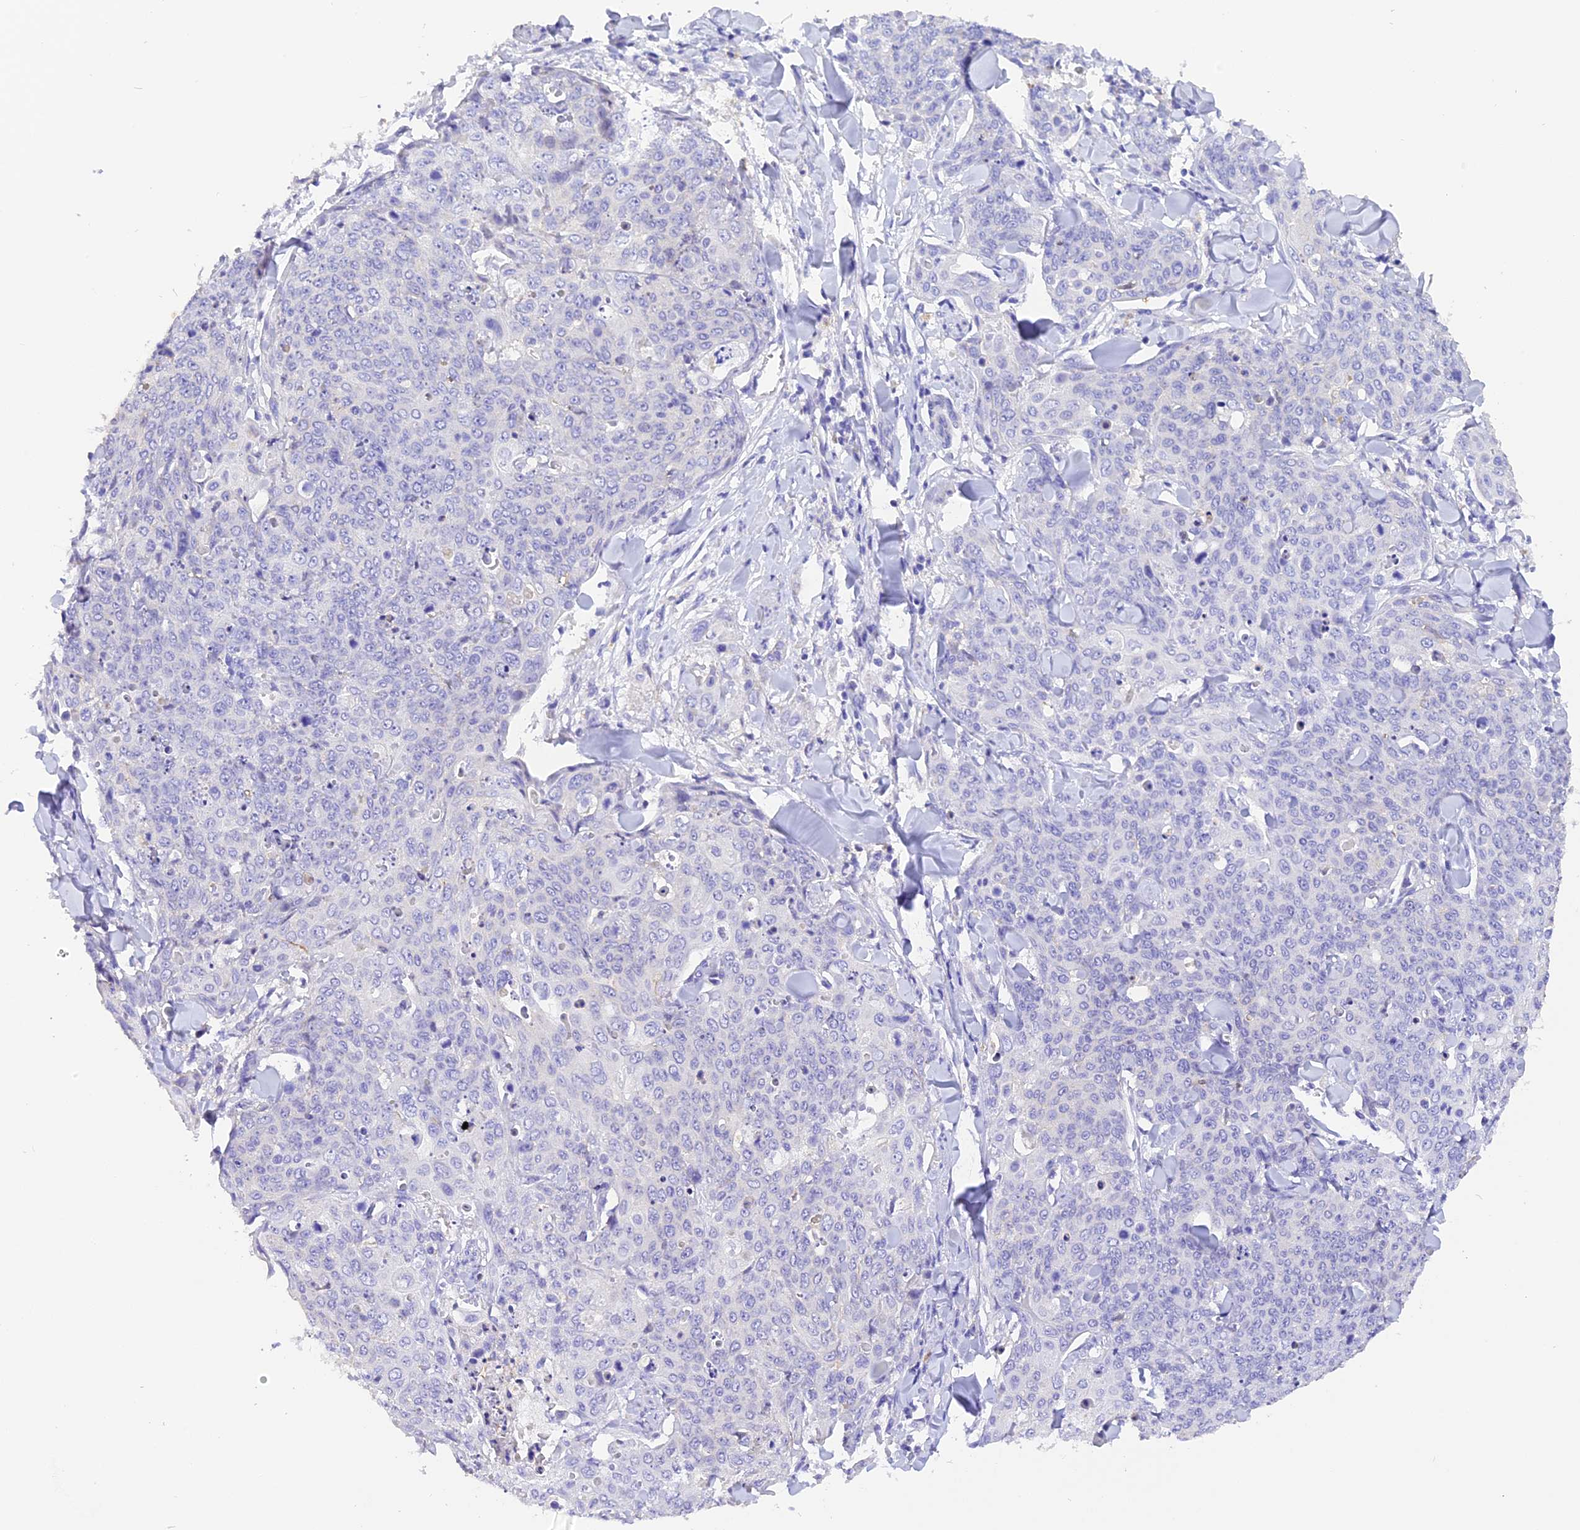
{"staining": {"intensity": "negative", "quantity": "none", "location": "none"}, "tissue": "skin cancer", "cell_type": "Tumor cells", "image_type": "cancer", "snomed": [{"axis": "morphology", "description": "Squamous cell carcinoma, NOS"}, {"axis": "topography", "description": "Skin"}, {"axis": "topography", "description": "Vulva"}], "caption": "Immunohistochemistry (IHC) histopathology image of squamous cell carcinoma (skin) stained for a protein (brown), which exhibits no positivity in tumor cells.", "gene": "COL6A5", "patient": {"sex": "female", "age": 85}}